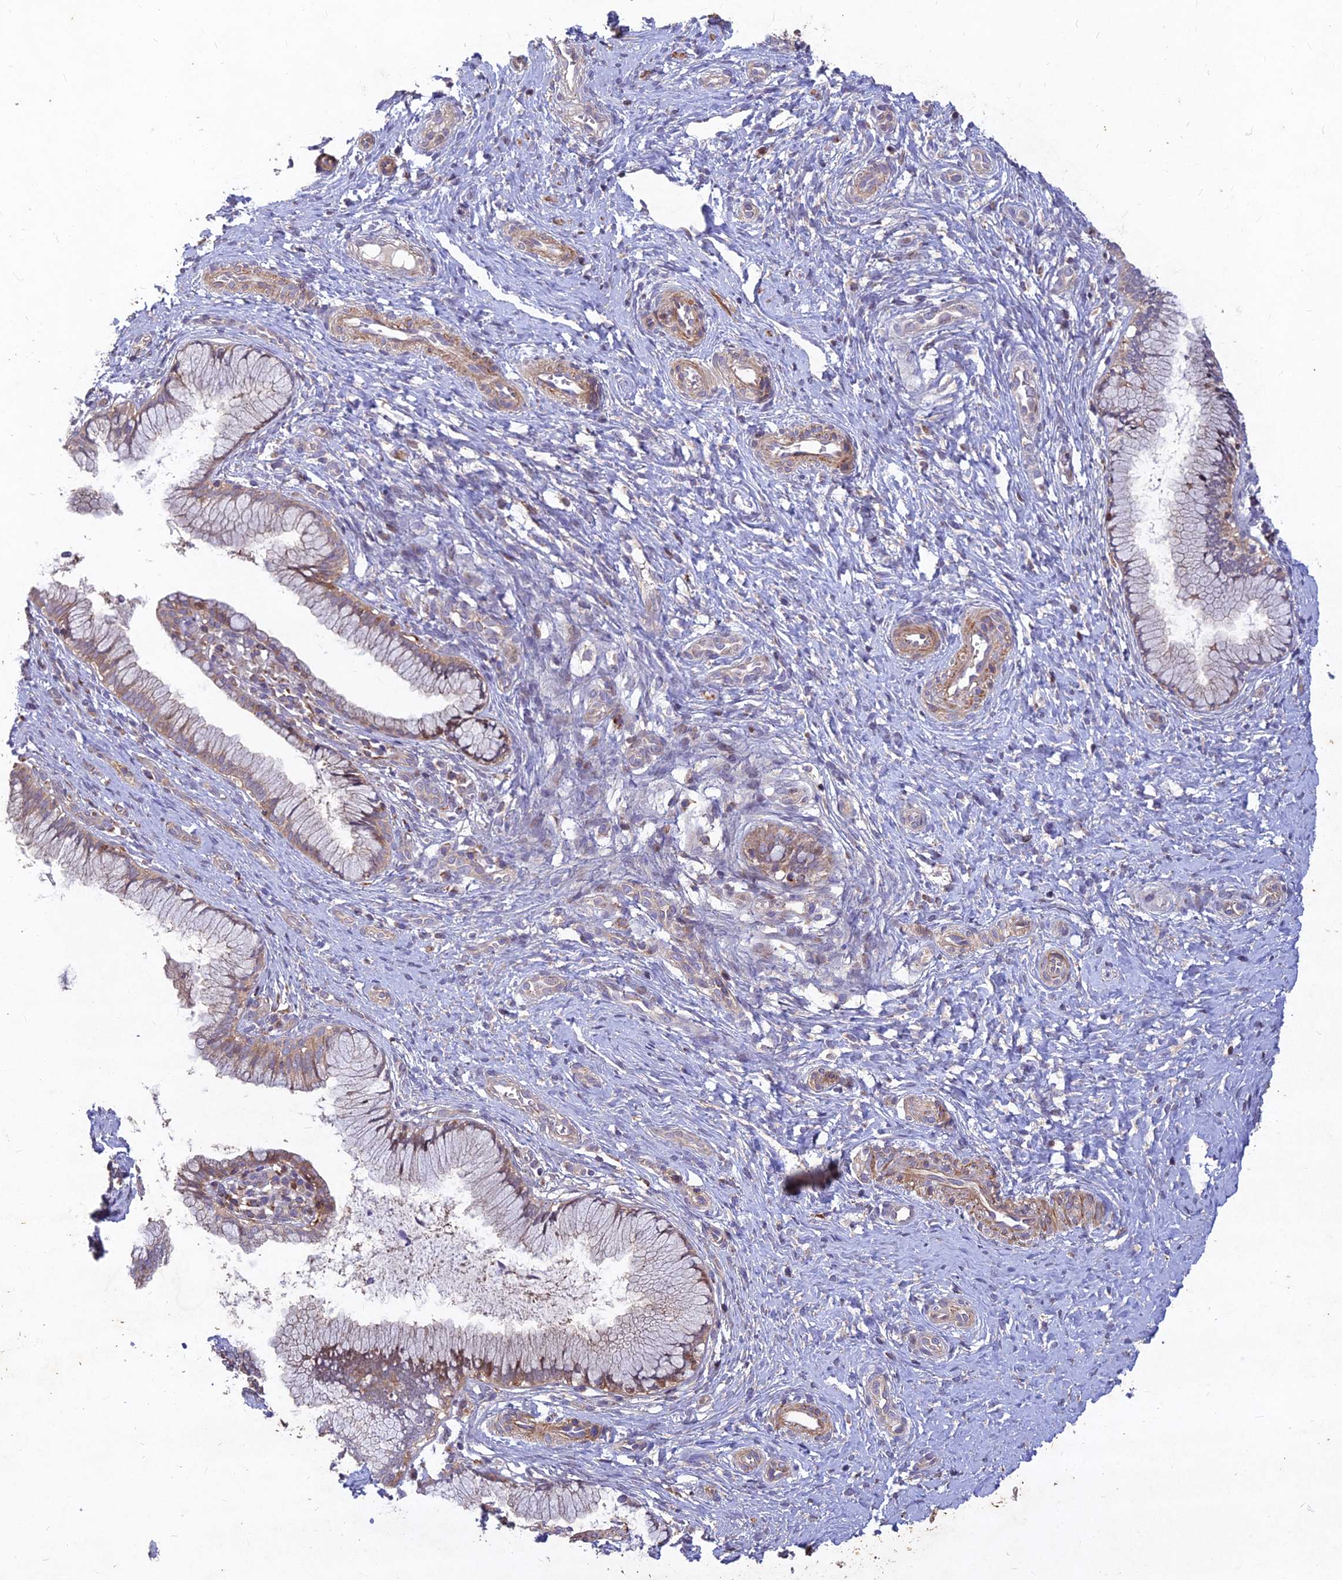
{"staining": {"intensity": "weak", "quantity": ">75%", "location": "cytoplasmic/membranous"}, "tissue": "cervix", "cell_type": "Glandular cells", "image_type": "normal", "snomed": [{"axis": "morphology", "description": "Normal tissue, NOS"}, {"axis": "topography", "description": "Cervix"}], "caption": "There is low levels of weak cytoplasmic/membranous expression in glandular cells of normal cervix, as demonstrated by immunohistochemical staining (brown color).", "gene": "RELCH", "patient": {"sex": "female", "age": 36}}